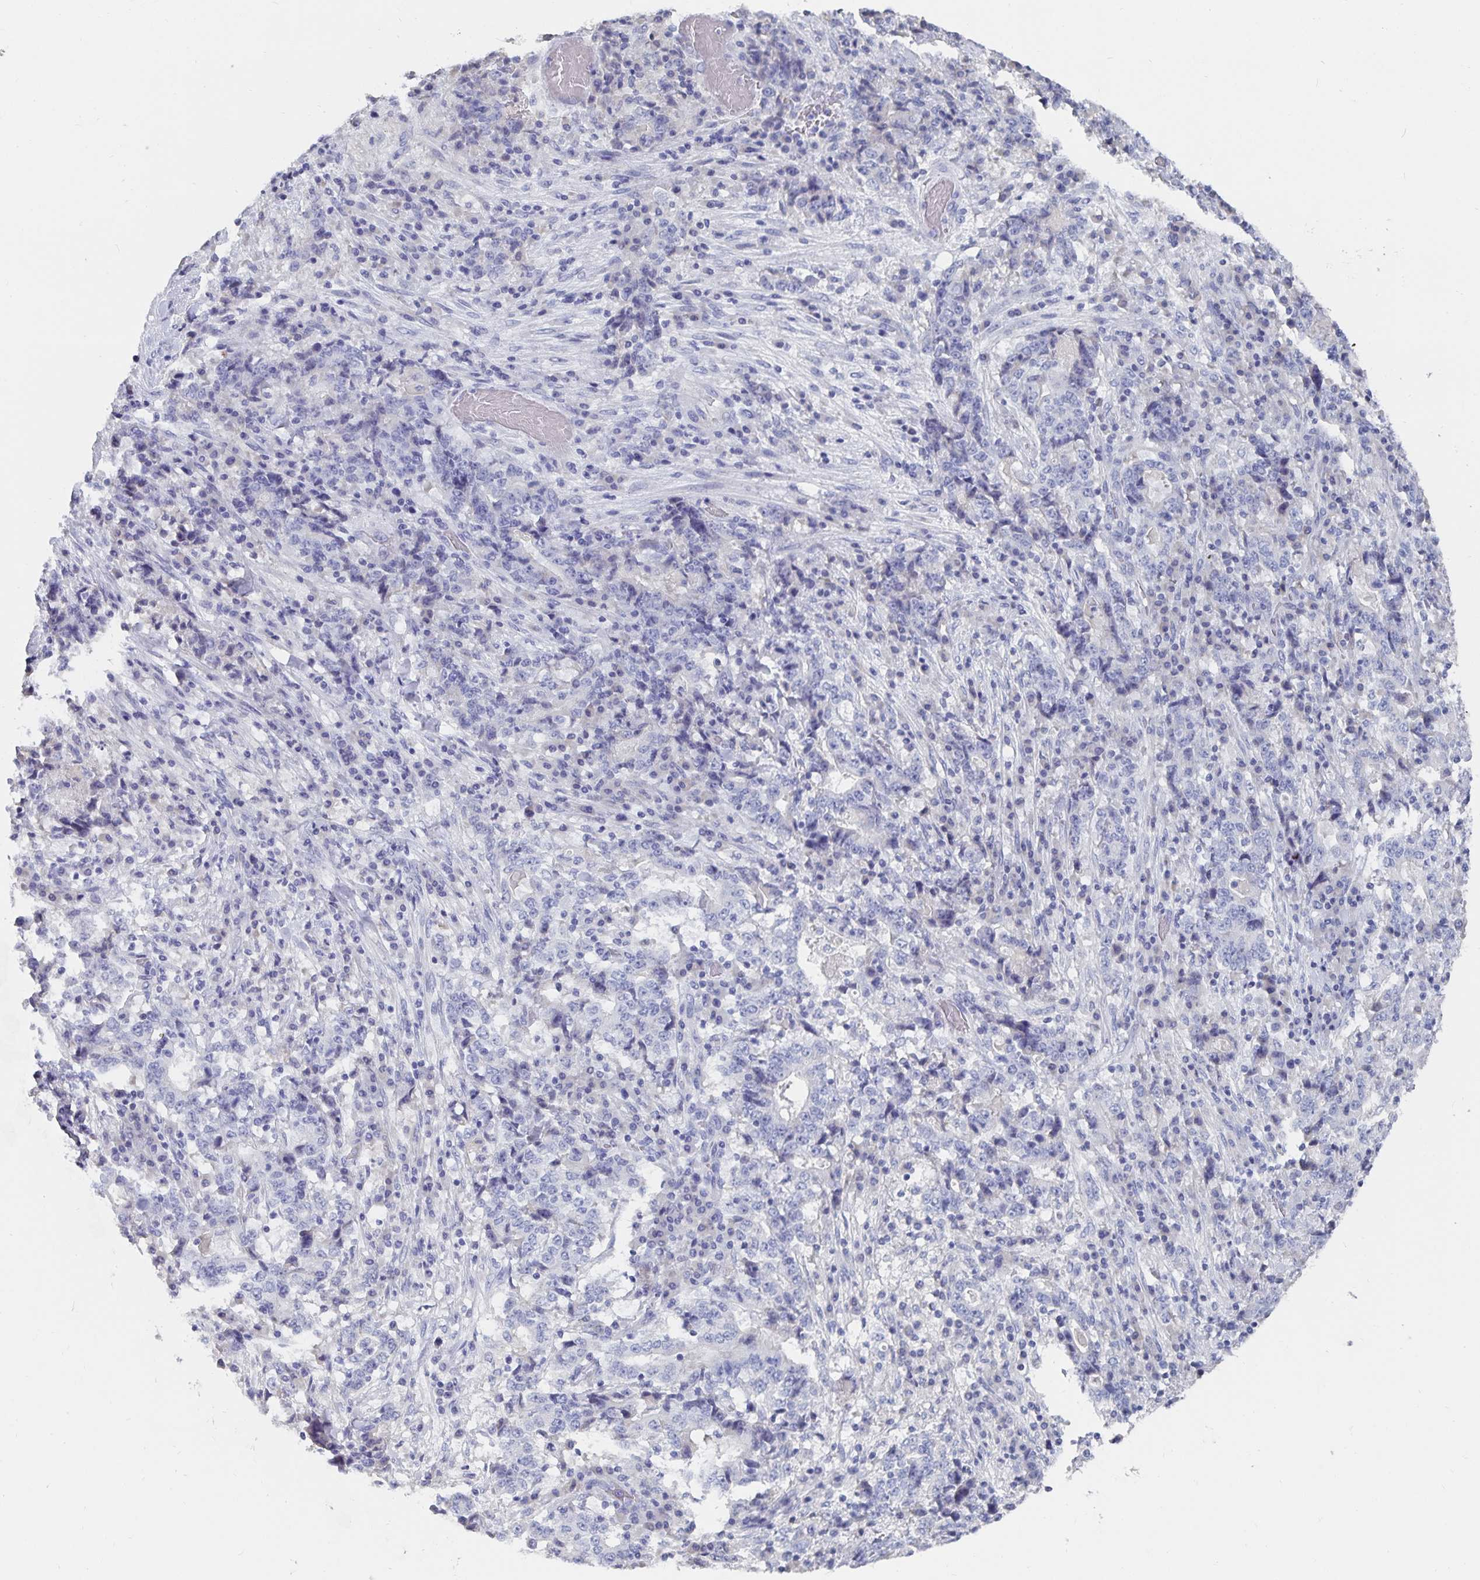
{"staining": {"intensity": "negative", "quantity": "none", "location": "none"}, "tissue": "stomach cancer", "cell_type": "Tumor cells", "image_type": "cancer", "snomed": [{"axis": "morphology", "description": "Normal tissue, NOS"}, {"axis": "morphology", "description": "Adenocarcinoma, NOS"}, {"axis": "topography", "description": "Stomach, upper"}, {"axis": "topography", "description": "Stomach"}], "caption": "High magnification brightfield microscopy of stomach cancer stained with DAB (3,3'-diaminobenzidine) (brown) and counterstained with hematoxylin (blue): tumor cells show no significant expression.", "gene": "CFAP69", "patient": {"sex": "male", "age": 59}}